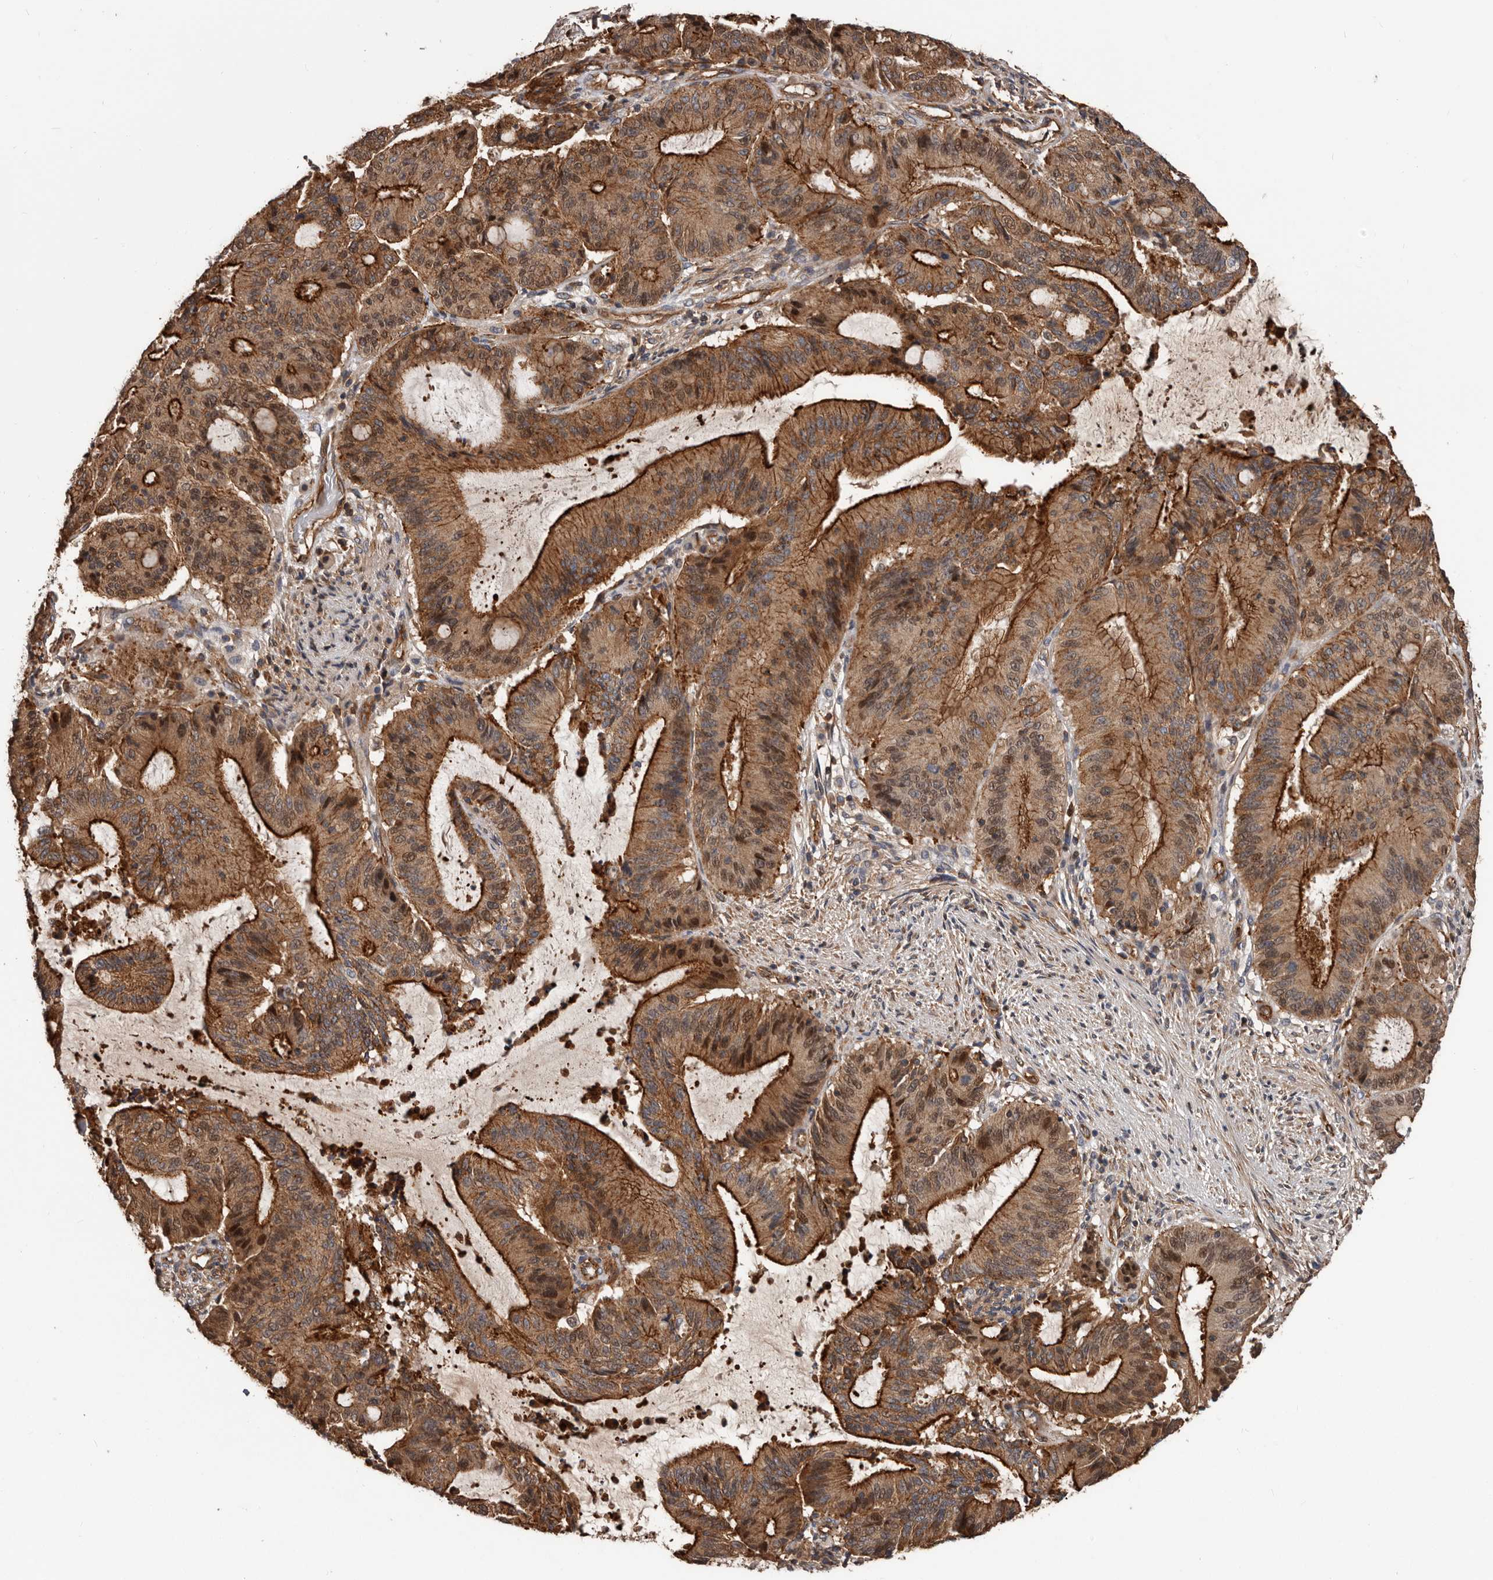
{"staining": {"intensity": "strong", "quantity": ">75%", "location": "cytoplasmic/membranous,nuclear"}, "tissue": "liver cancer", "cell_type": "Tumor cells", "image_type": "cancer", "snomed": [{"axis": "morphology", "description": "Normal tissue, NOS"}, {"axis": "morphology", "description": "Cholangiocarcinoma"}, {"axis": "topography", "description": "Liver"}, {"axis": "topography", "description": "Peripheral nerve tissue"}], "caption": "High-magnification brightfield microscopy of liver cancer (cholangiocarcinoma) stained with DAB (3,3'-diaminobenzidine) (brown) and counterstained with hematoxylin (blue). tumor cells exhibit strong cytoplasmic/membranous and nuclear staining is identified in approximately>75% of cells.", "gene": "PNRC2", "patient": {"sex": "female", "age": 73}}